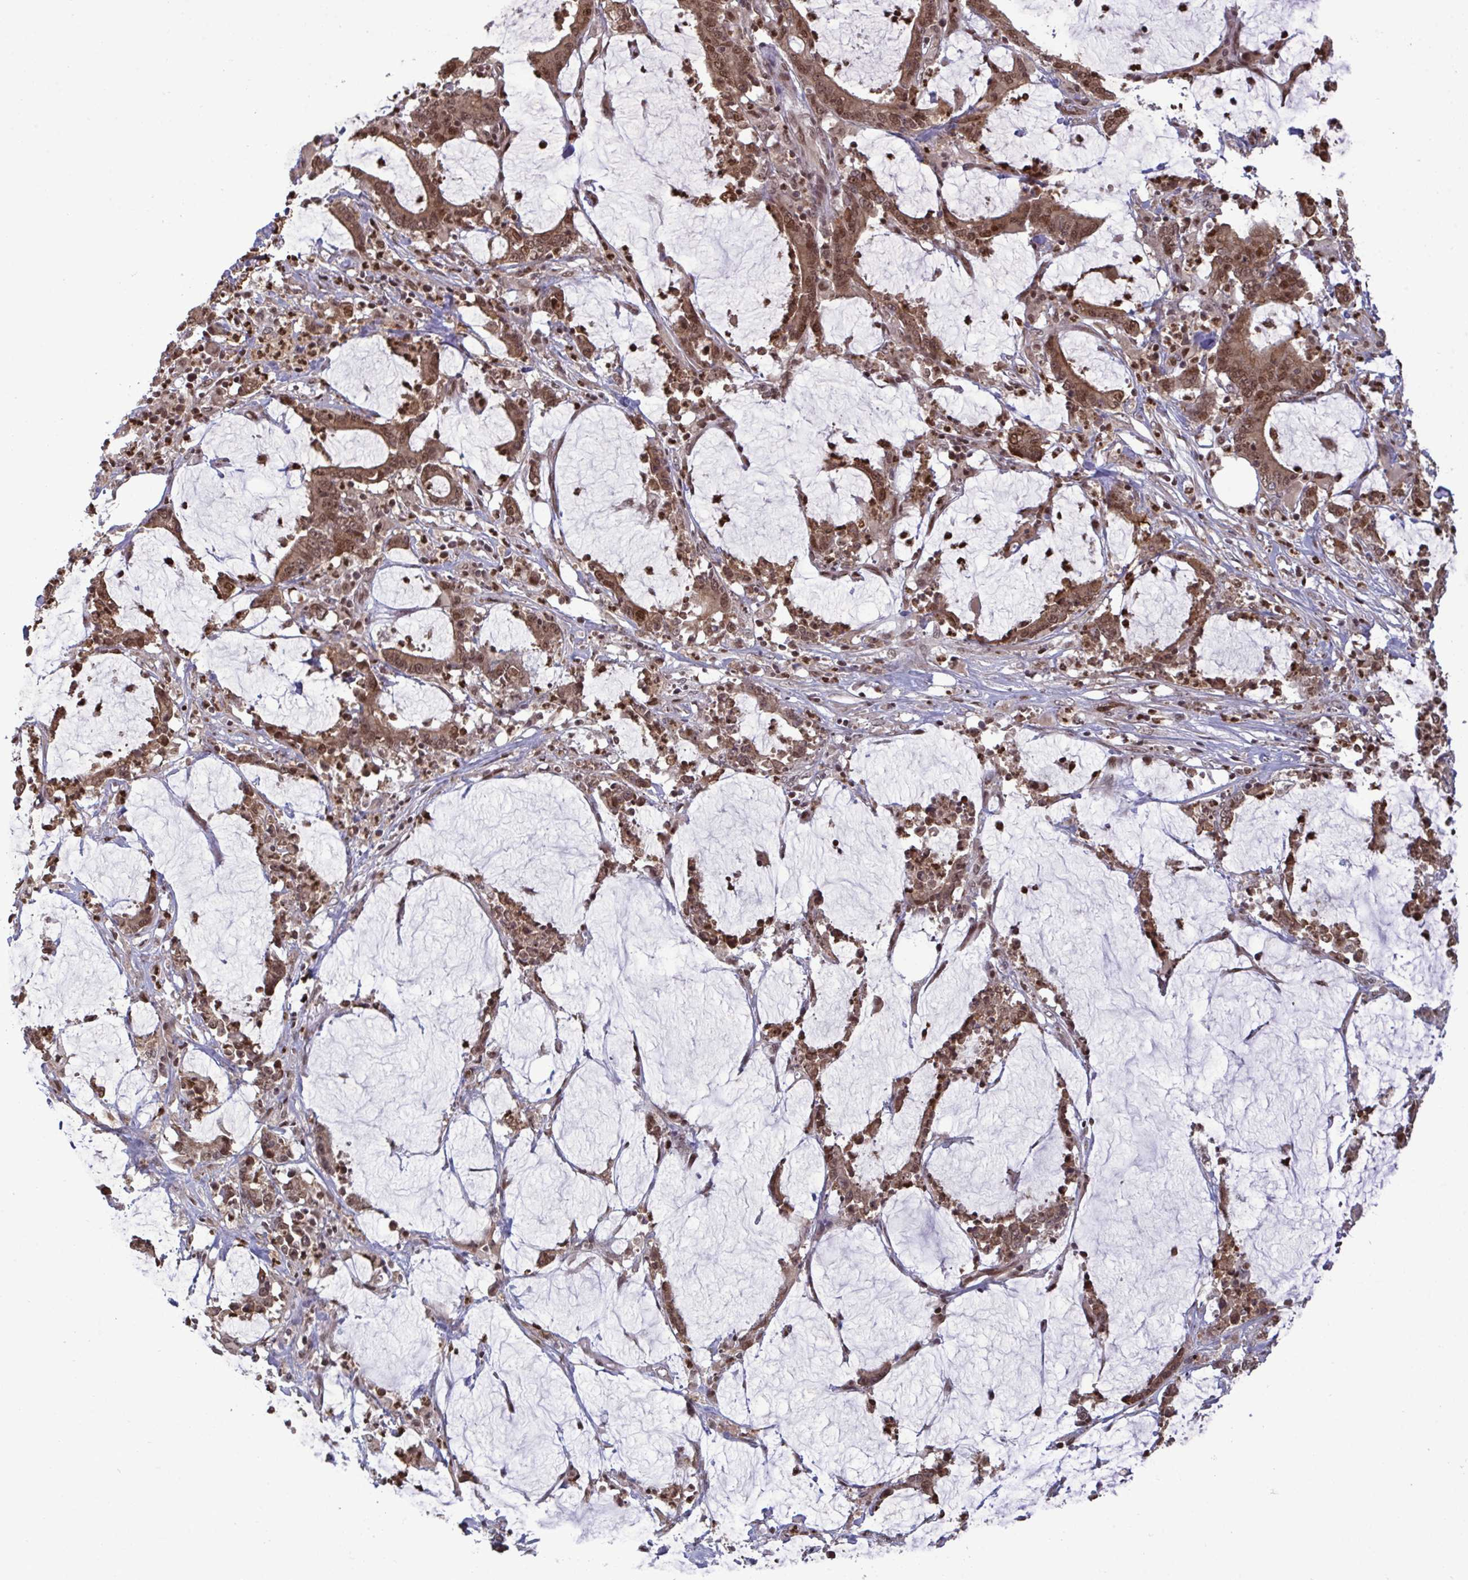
{"staining": {"intensity": "moderate", "quantity": ">75%", "location": "nuclear"}, "tissue": "stomach cancer", "cell_type": "Tumor cells", "image_type": "cancer", "snomed": [{"axis": "morphology", "description": "Adenocarcinoma, NOS"}, {"axis": "topography", "description": "Stomach, upper"}], "caption": "A histopathology image showing moderate nuclear staining in approximately >75% of tumor cells in stomach cancer, as visualized by brown immunohistochemical staining.", "gene": "UXT", "patient": {"sex": "male", "age": 68}}